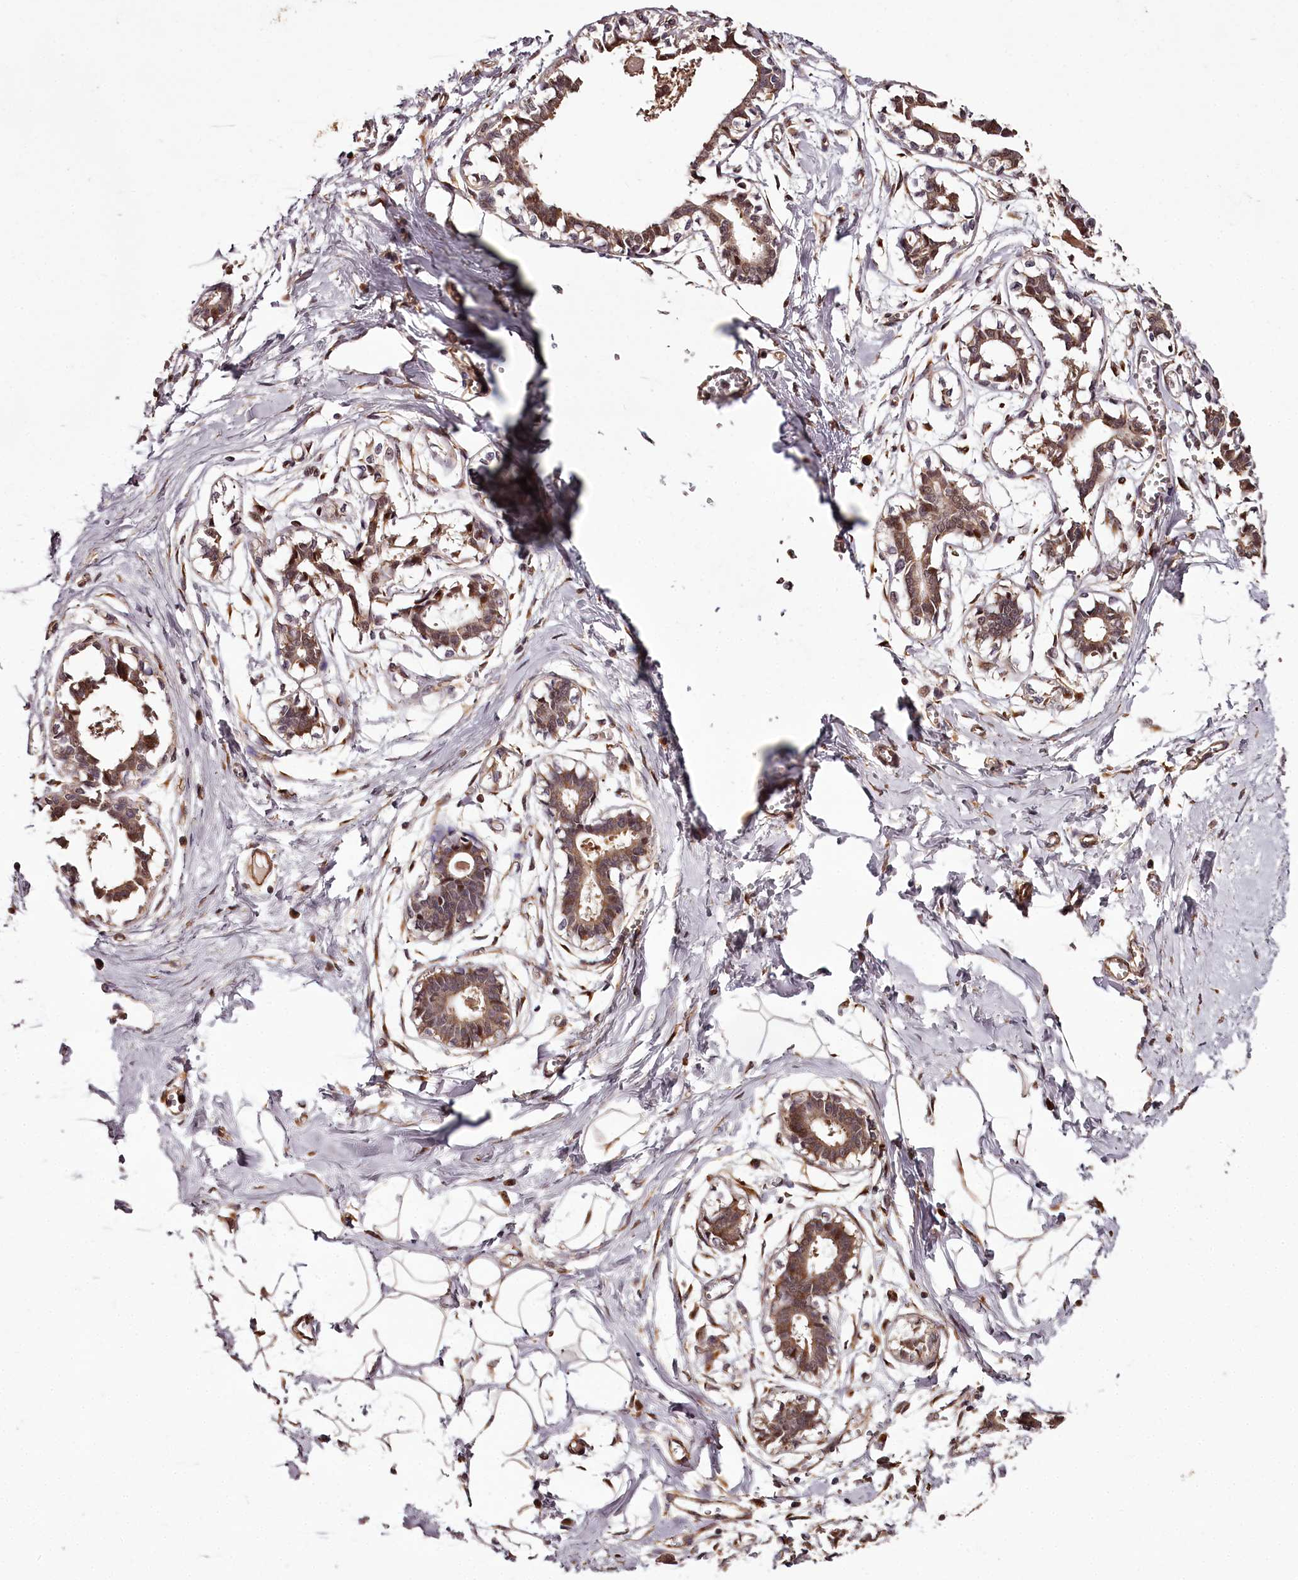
{"staining": {"intensity": "strong", "quantity": ">75%", "location": "cytoplasmic/membranous,nuclear"}, "tissue": "breast", "cell_type": "Adipocytes", "image_type": "normal", "snomed": [{"axis": "morphology", "description": "Normal tissue, NOS"}, {"axis": "topography", "description": "Breast"}], "caption": "Immunohistochemical staining of normal human breast exhibits high levels of strong cytoplasmic/membranous,nuclear expression in about >75% of adipocytes. The protein of interest is stained brown, and the nuclei are stained in blue (DAB (3,3'-diaminobenzidine) IHC with brightfield microscopy, high magnification).", "gene": "MAML3", "patient": {"sex": "female", "age": 27}}